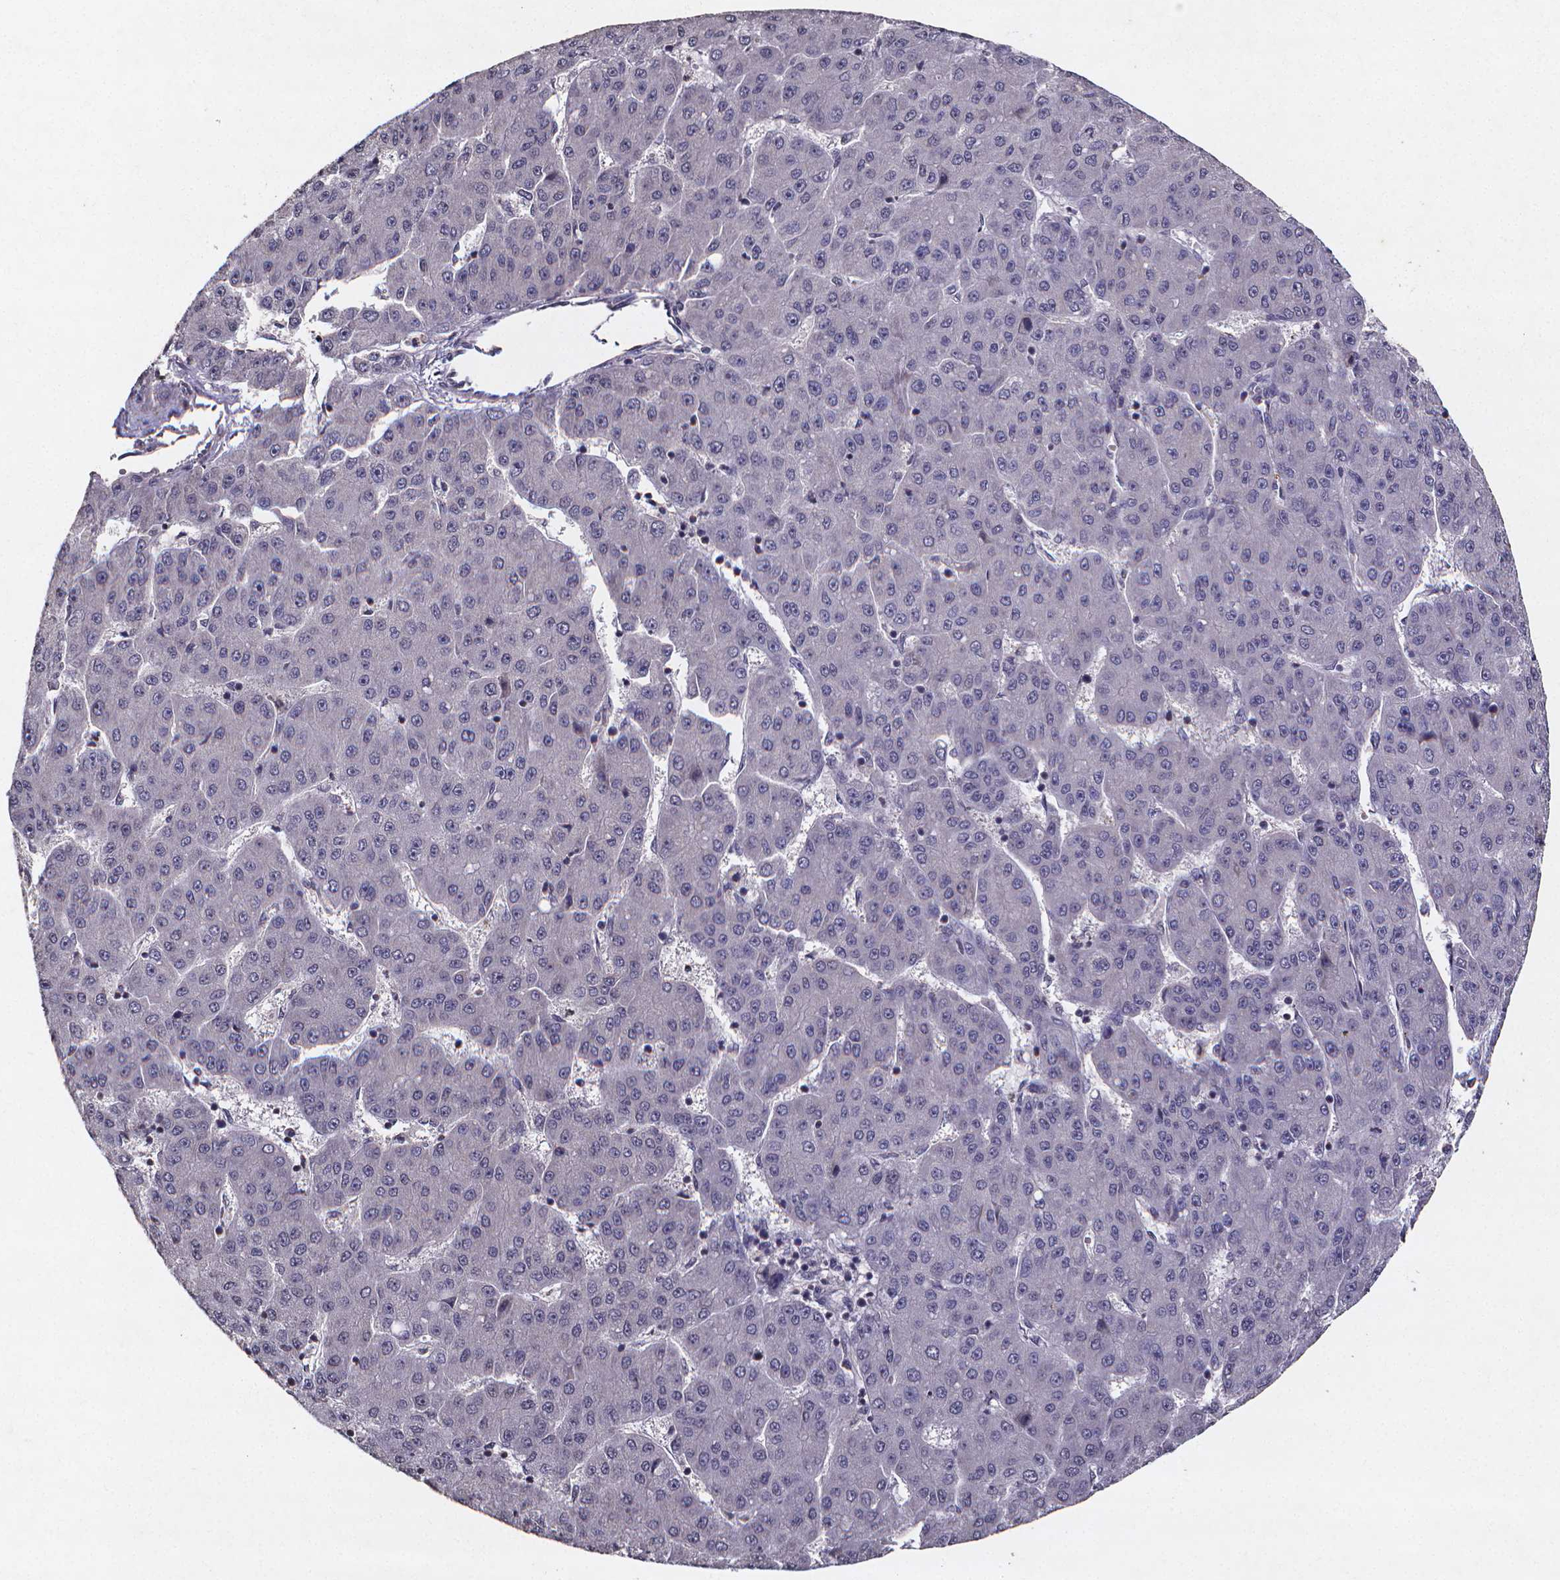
{"staining": {"intensity": "negative", "quantity": "none", "location": "none"}, "tissue": "liver cancer", "cell_type": "Tumor cells", "image_type": "cancer", "snomed": [{"axis": "morphology", "description": "Carcinoma, Hepatocellular, NOS"}, {"axis": "topography", "description": "Liver"}], "caption": "Immunohistochemistry of liver cancer displays no expression in tumor cells.", "gene": "TP73", "patient": {"sex": "male", "age": 67}}